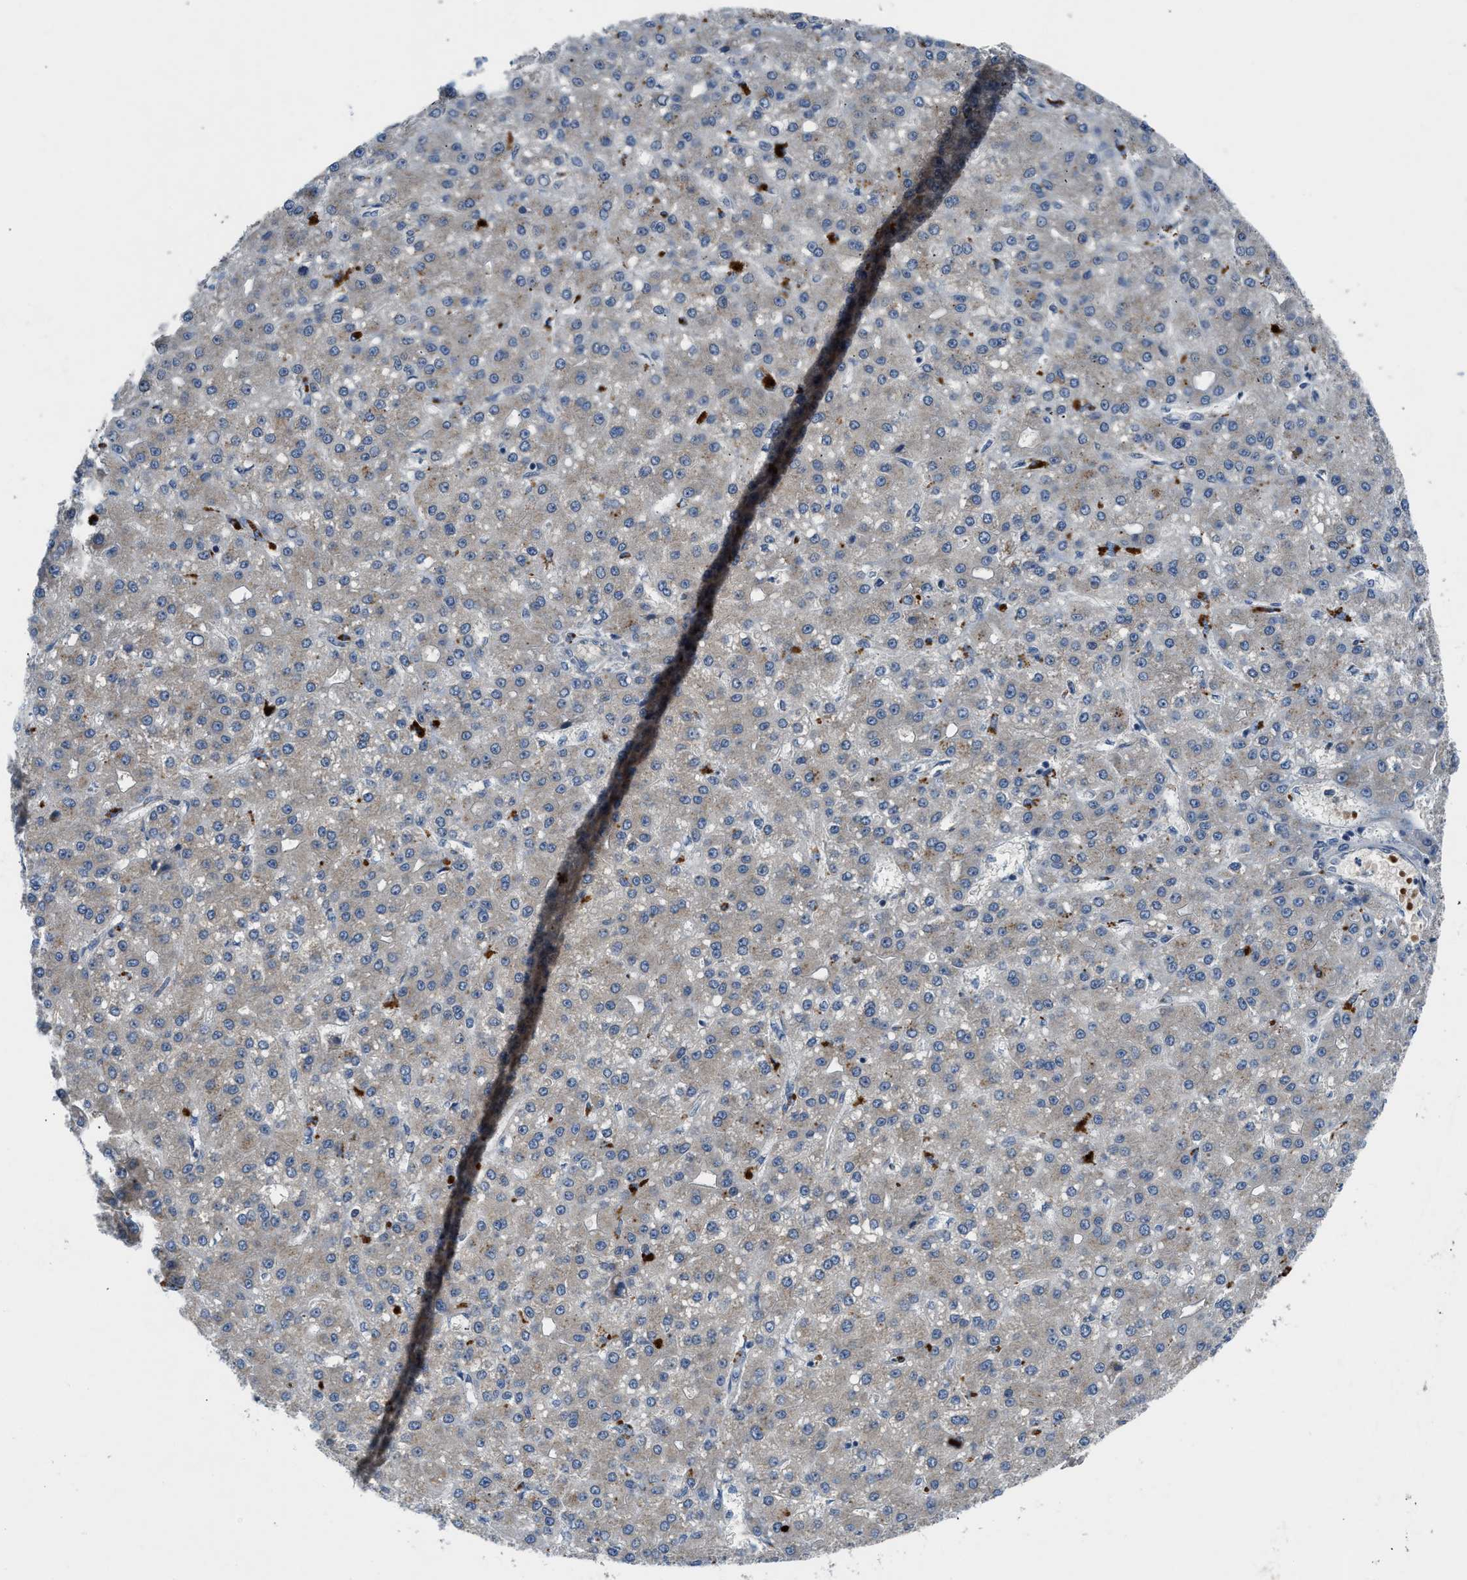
{"staining": {"intensity": "weak", "quantity": ">75%", "location": "cytoplasmic/membranous"}, "tissue": "liver cancer", "cell_type": "Tumor cells", "image_type": "cancer", "snomed": [{"axis": "morphology", "description": "Carcinoma, Hepatocellular, NOS"}, {"axis": "topography", "description": "Liver"}], "caption": "Immunohistochemical staining of human hepatocellular carcinoma (liver) shows weak cytoplasmic/membranous protein expression in approximately >75% of tumor cells.", "gene": "PDE7A", "patient": {"sex": "male", "age": 67}}